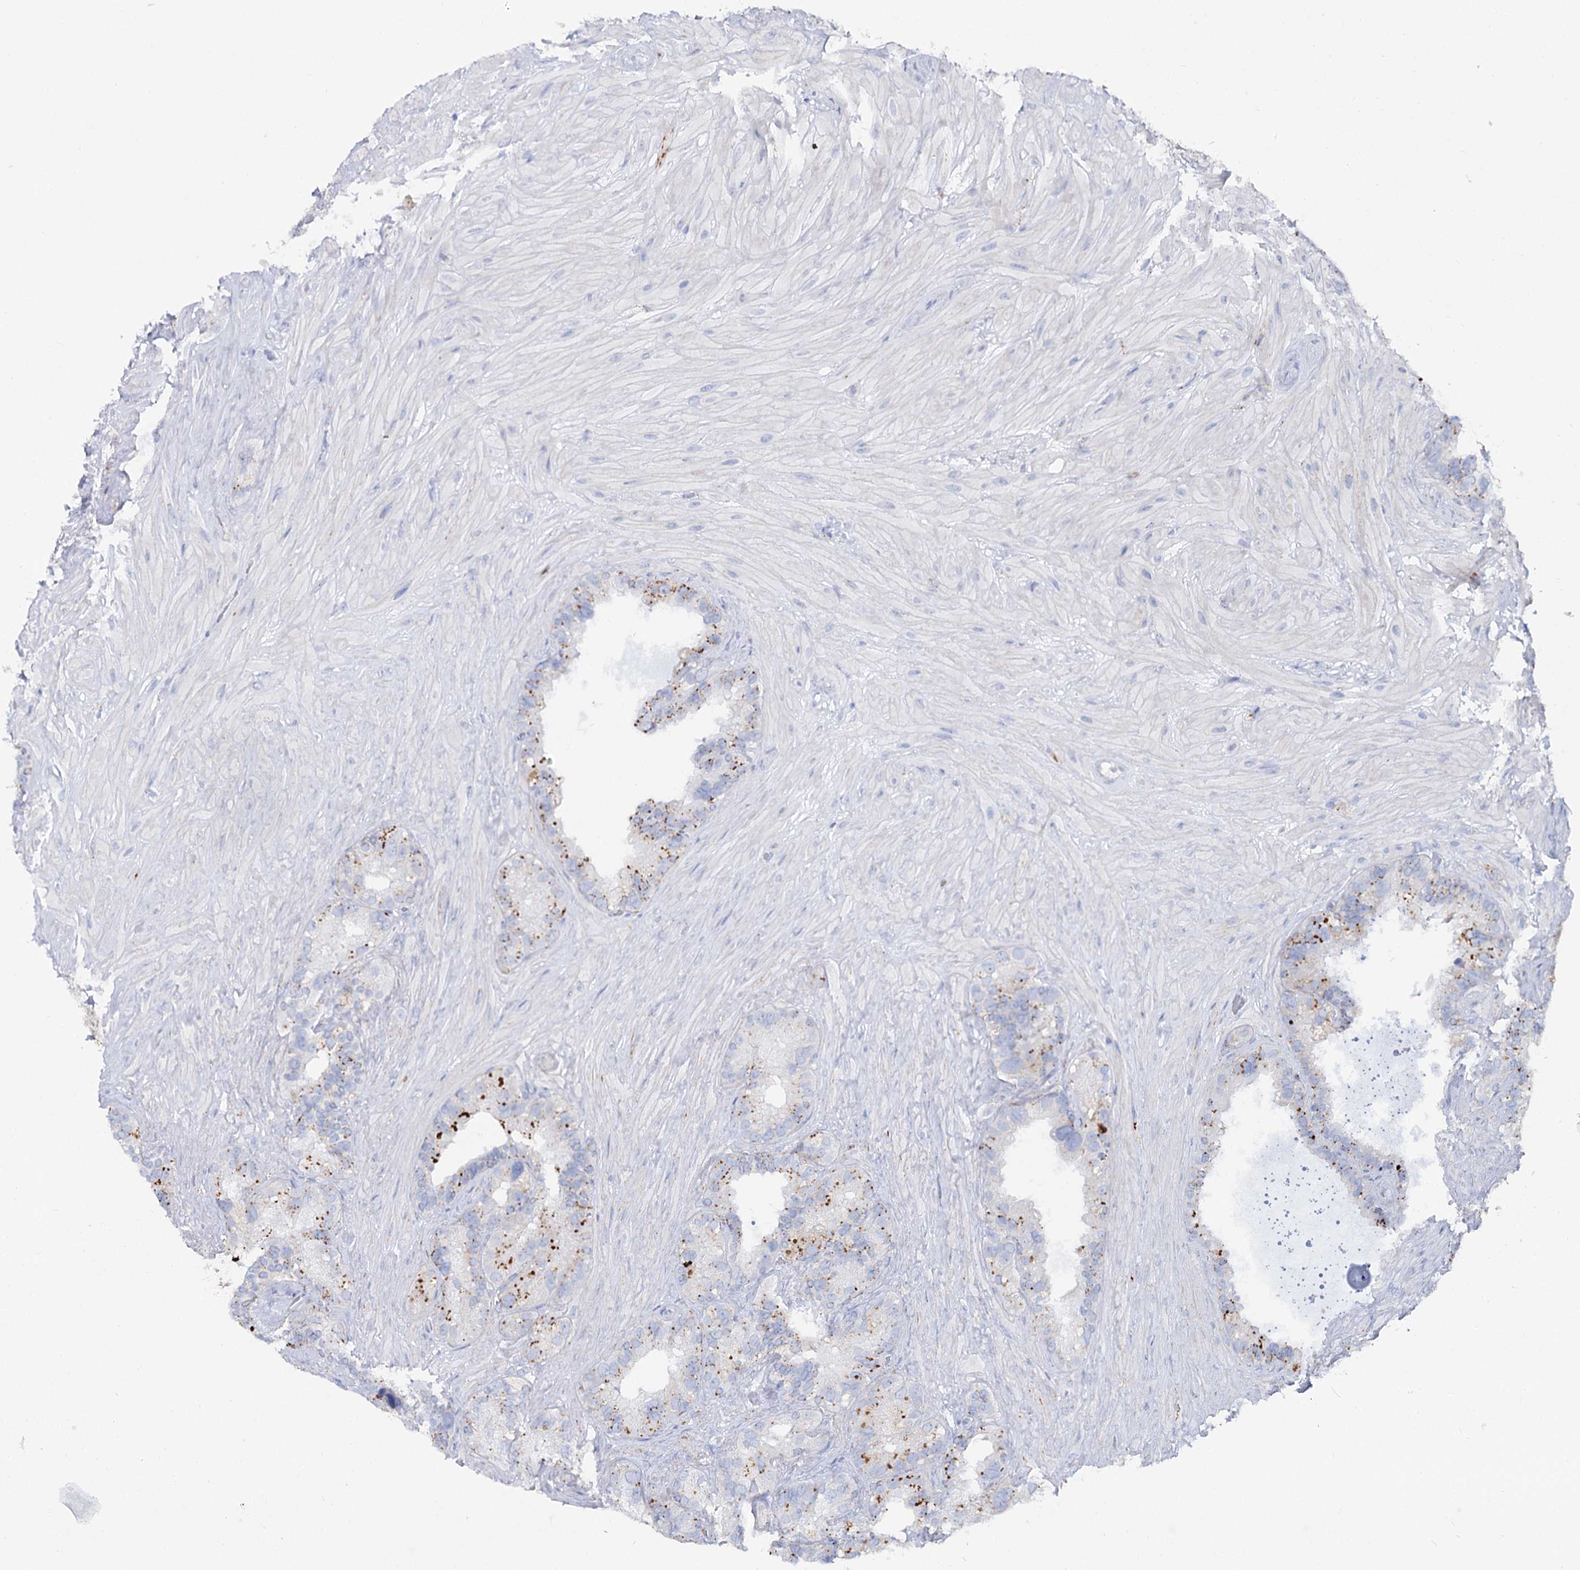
{"staining": {"intensity": "weak", "quantity": "<25%", "location": "cytoplasmic/membranous"}, "tissue": "seminal vesicle", "cell_type": "Glandular cells", "image_type": "normal", "snomed": [{"axis": "morphology", "description": "Normal tissue, NOS"}, {"axis": "topography", "description": "Prostate"}, {"axis": "topography", "description": "Seminal veicle"}], "caption": "Immunohistochemical staining of benign seminal vesicle shows no significant expression in glandular cells.", "gene": "SLC3A1", "patient": {"sex": "male", "age": 68}}